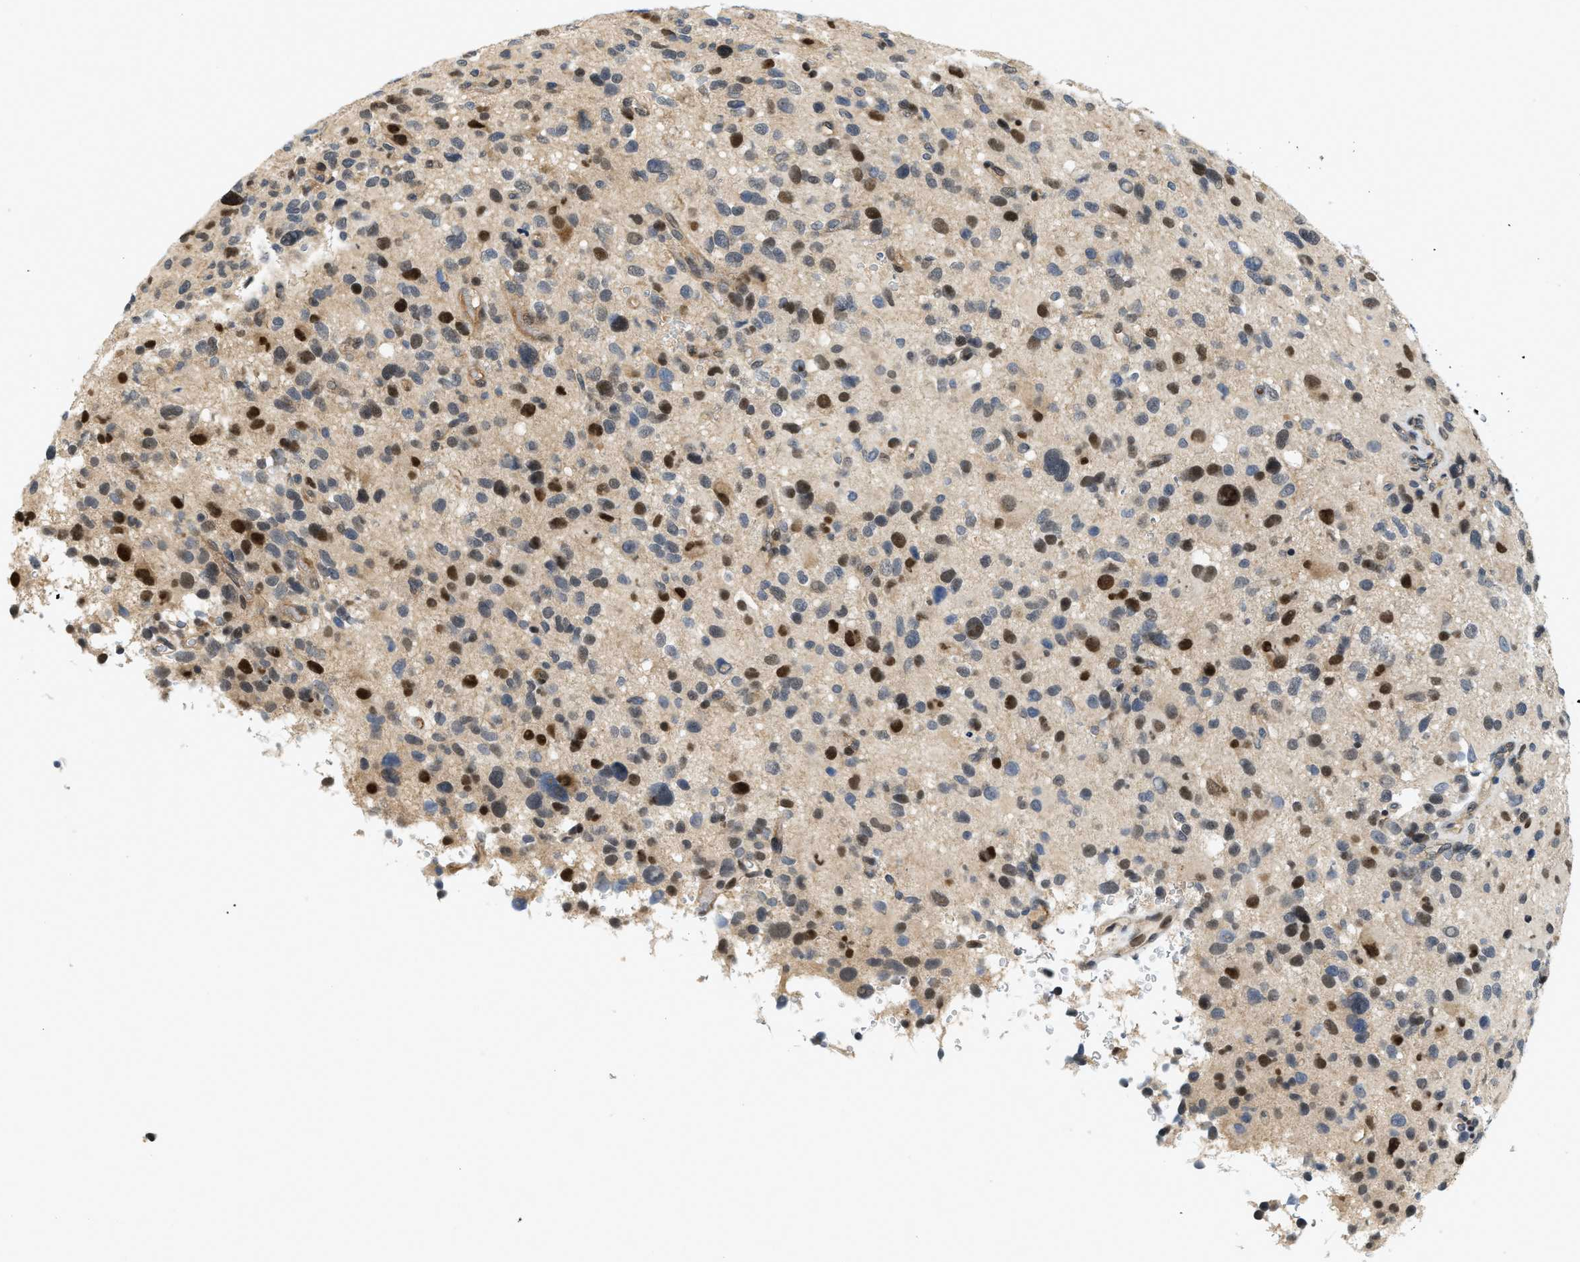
{"staining": {"intensity": "strong", "quantity": "25%-75%", "location": "nuclear"}, "tissue": "glioma", "cell_type": "Tumor cells", "image_type": "cancer", "snomed": [{"axis": "morphology", "description": "Glioma, malignant, High grade"}, {"axis": "topography", "description": "Brain"}], "caption": "Protein staining reveals strong nuclear positivity in about 25%-75% of tumor cells in malignant glioma (high-grade). (DAB (3,3'-diaminobenzidine) IHC, brown staining for protein, blue staining for nuclei).", "gene": "KMT2A", "patient": {"sex": "male", "age": 48}}